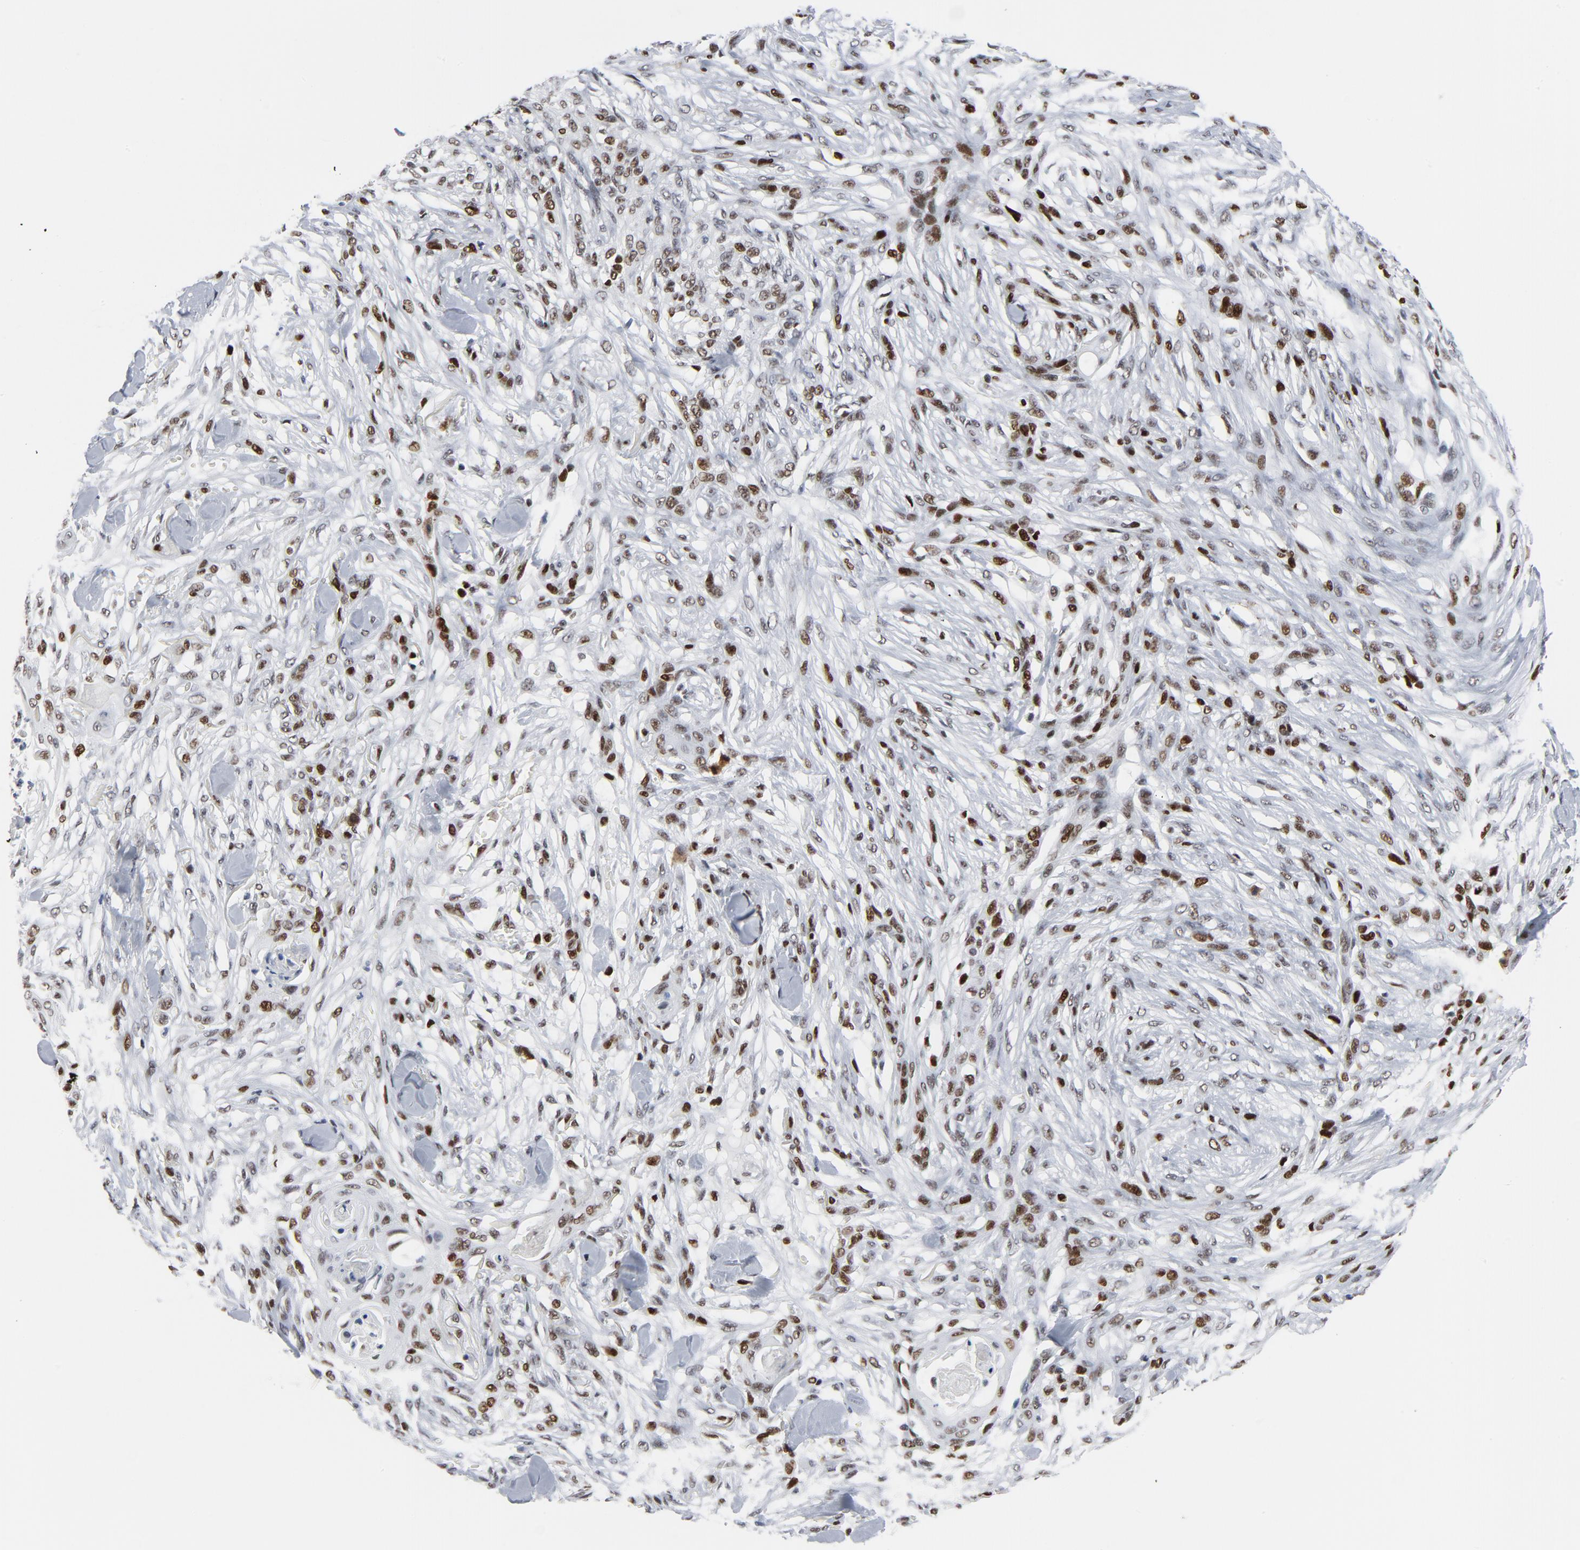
{"staining": {"intensity": "moderate", "quantity": ">75%", "location": "nuclear"}, "tissue": "skin cancer", "cell_type": "Tumor cells", "image_type": "cancer", "snomed": [{"axis": "morphology", "description": "Normal tissue, NOS"}, {"axis": "morphology", "description": "Squamous cell carcinoma, NOS"}, {"axis": "topography", "description": "Skin"}], "caption": "Immunohistochemistry (IHC) histopathology image of neoplastic tissue: squamous cell carcinoma (skin) stained using IHC reveals medium levels of moderate protein expression localized specifically in the nuclear of tumor cells, appearing as a nuclear brown color.", "gene": "POLD1", "patient": {"sex": "female", "age": 59}}